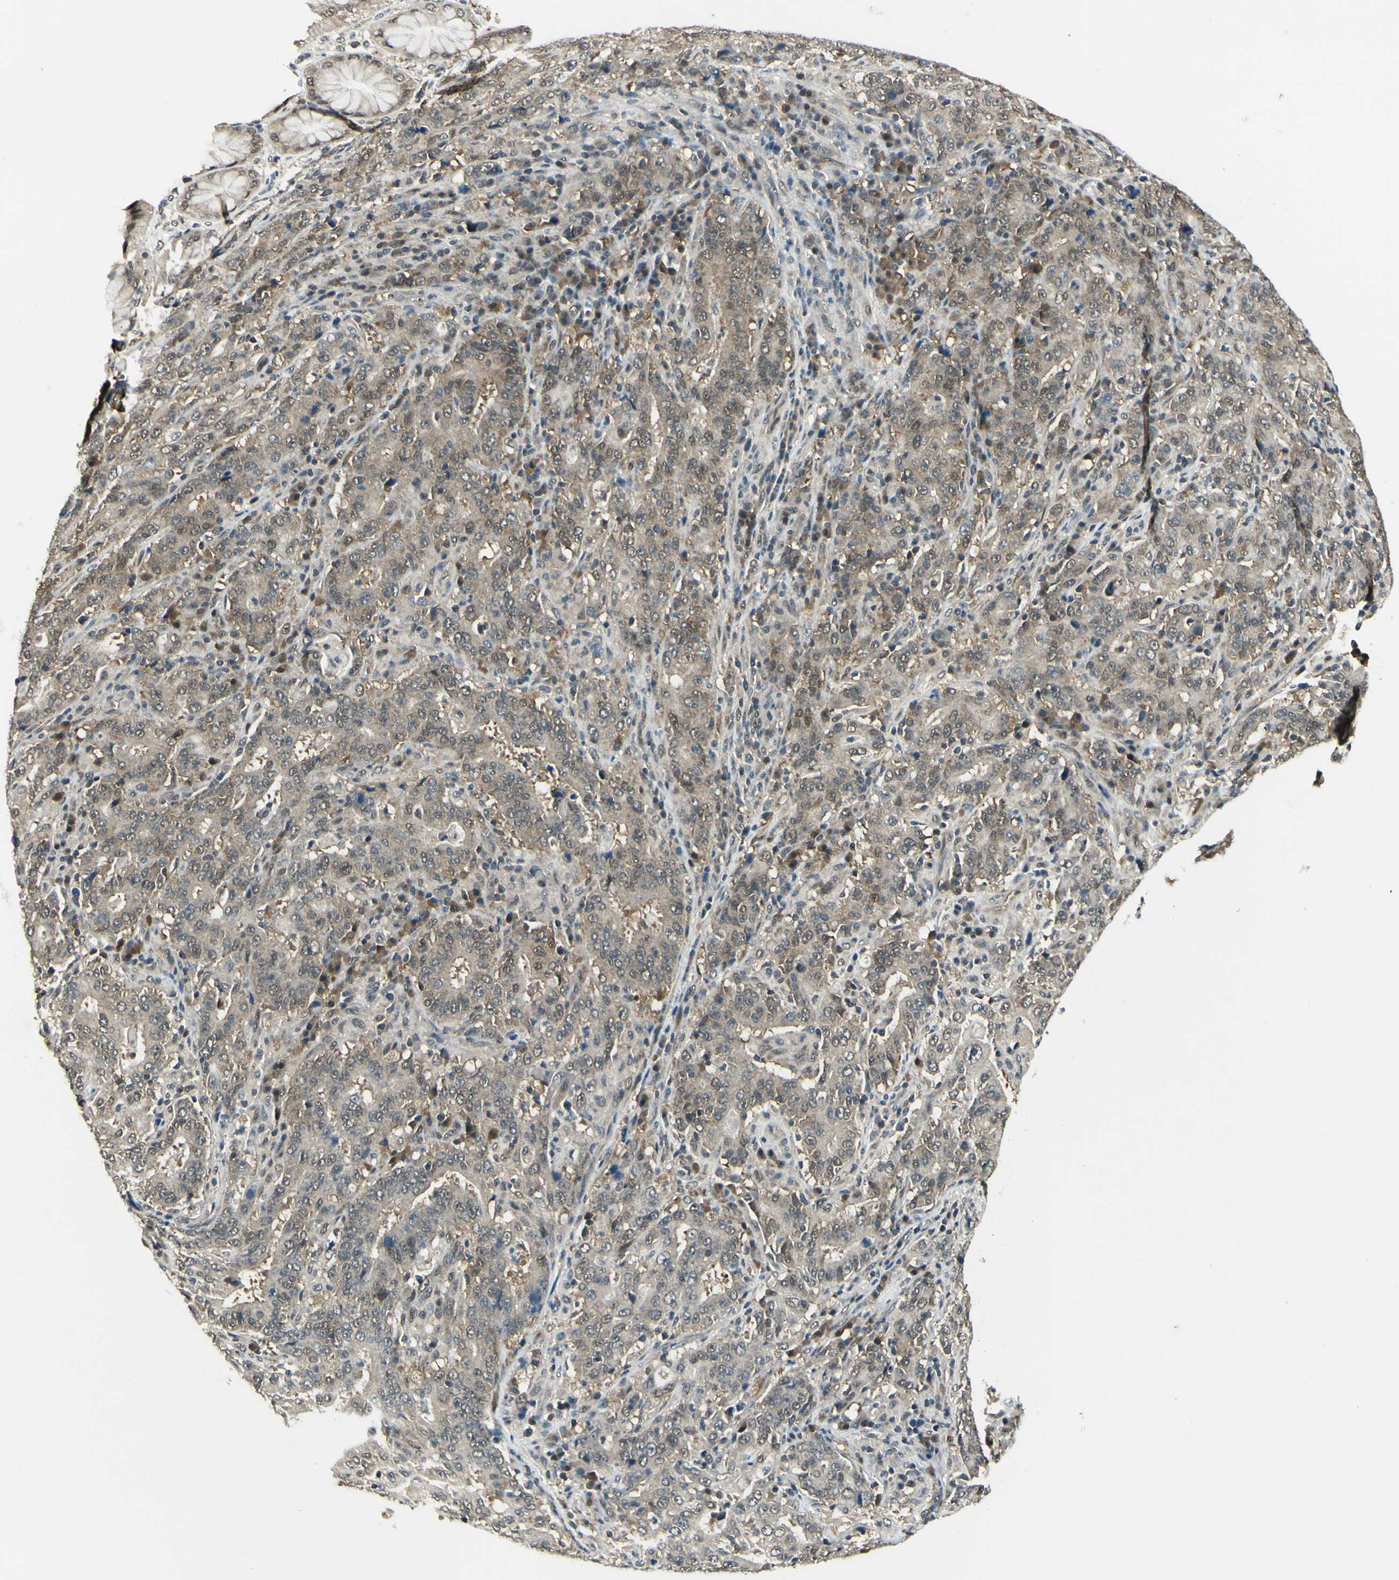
{"staining": {"intensity": "weak", "quantity": ">75%", "location": "cytoplasmic/membranous"}, "tissue": "stomach cancer", "cell_type": "Tumor cells", "image_type": "cancer", "snomed": [{"axis": "morphology", "description": "Normal tissue, NOS"}, {"axis": "morphology", "description": "Adenocarcinoma, NOS"}, {"axis": "topography", "description": "Stomach, upper"}, {"axis": "topography", "description": "Stomach"}], "caption": "Approximately >75% of tumor cells in stomach cancer reveal weak cytoplasmic/membranous protein positivity as visualized by brown immunohistochemical staining.", "gene": "PSMD5", "patient": {"sex": "male", "age": 59}}